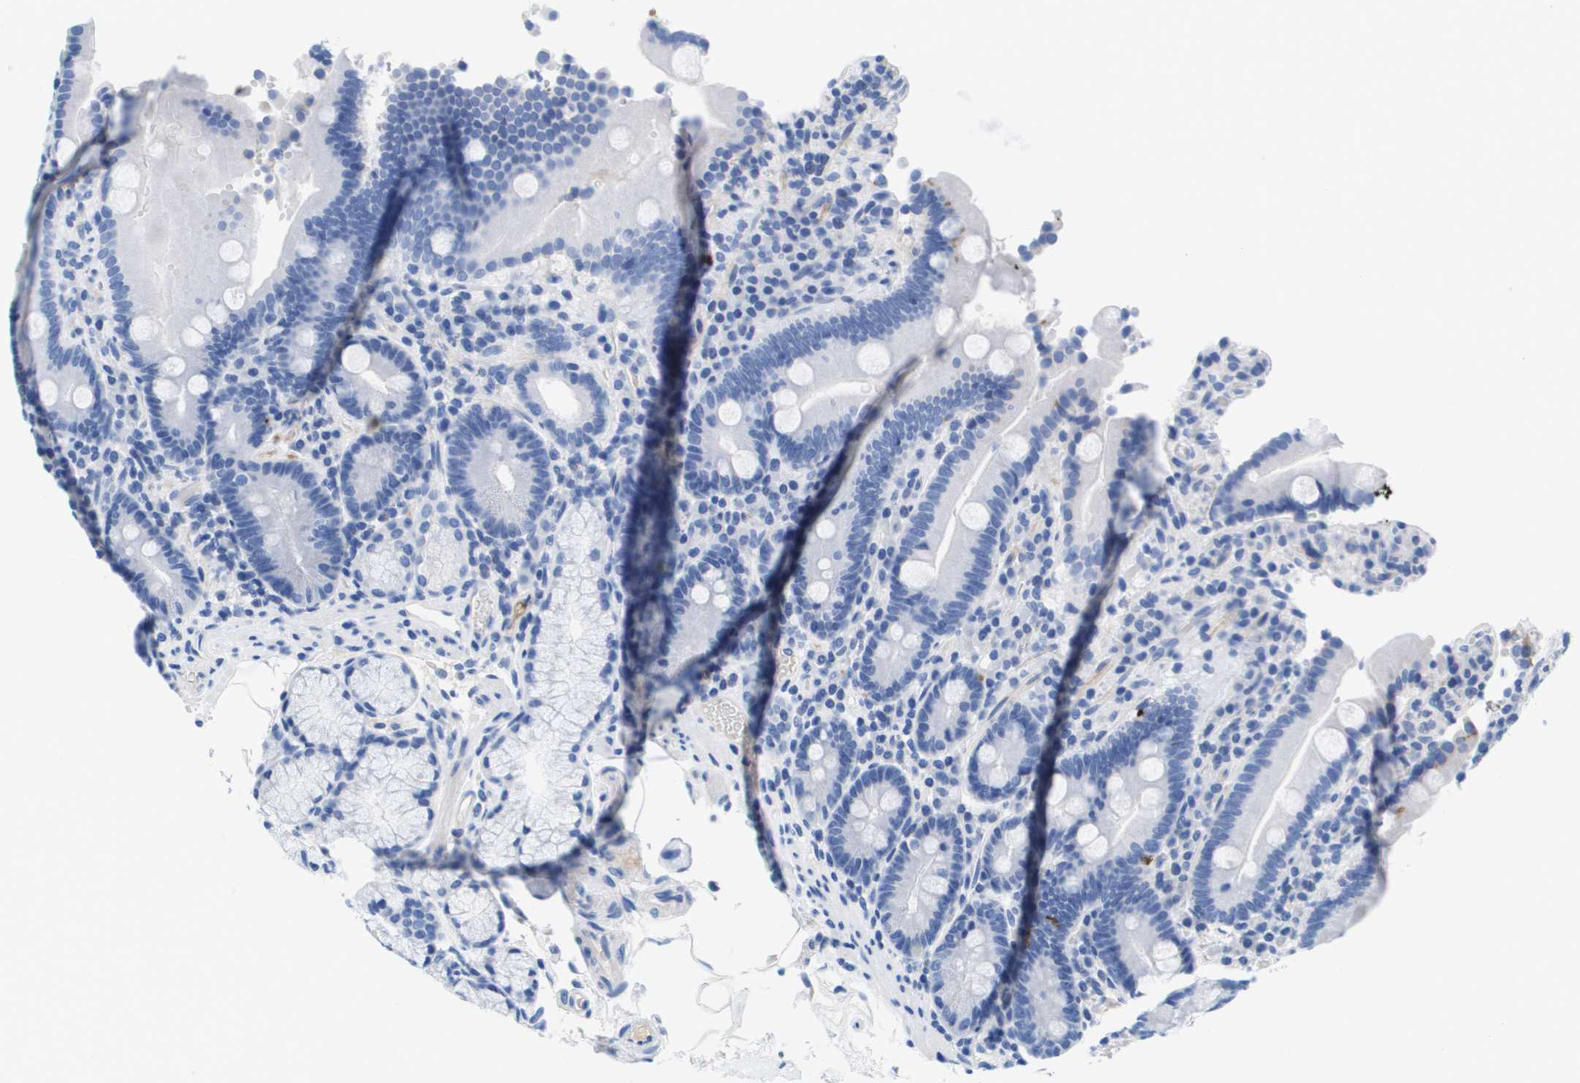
{"staining": {"intensity": "negative", "quantity": "none", "location": "none"}, "tissue": "duodenum", "cell_type": "Glandular cells", "image_type": "normal", "snomed": [{"axis": "morphology", "description": "Normal tissue, NOS"}, {"axis": "topography", "description": "Small intestine, NOS"}], "caption": "A high-resolution histopathology image shows immunohistochemistry (IHC) staining of normal duodenum, which displays no significant positivity in glandular cells.", "gene": "APOA1", "patient": {"sex": "female", "age": 71}}